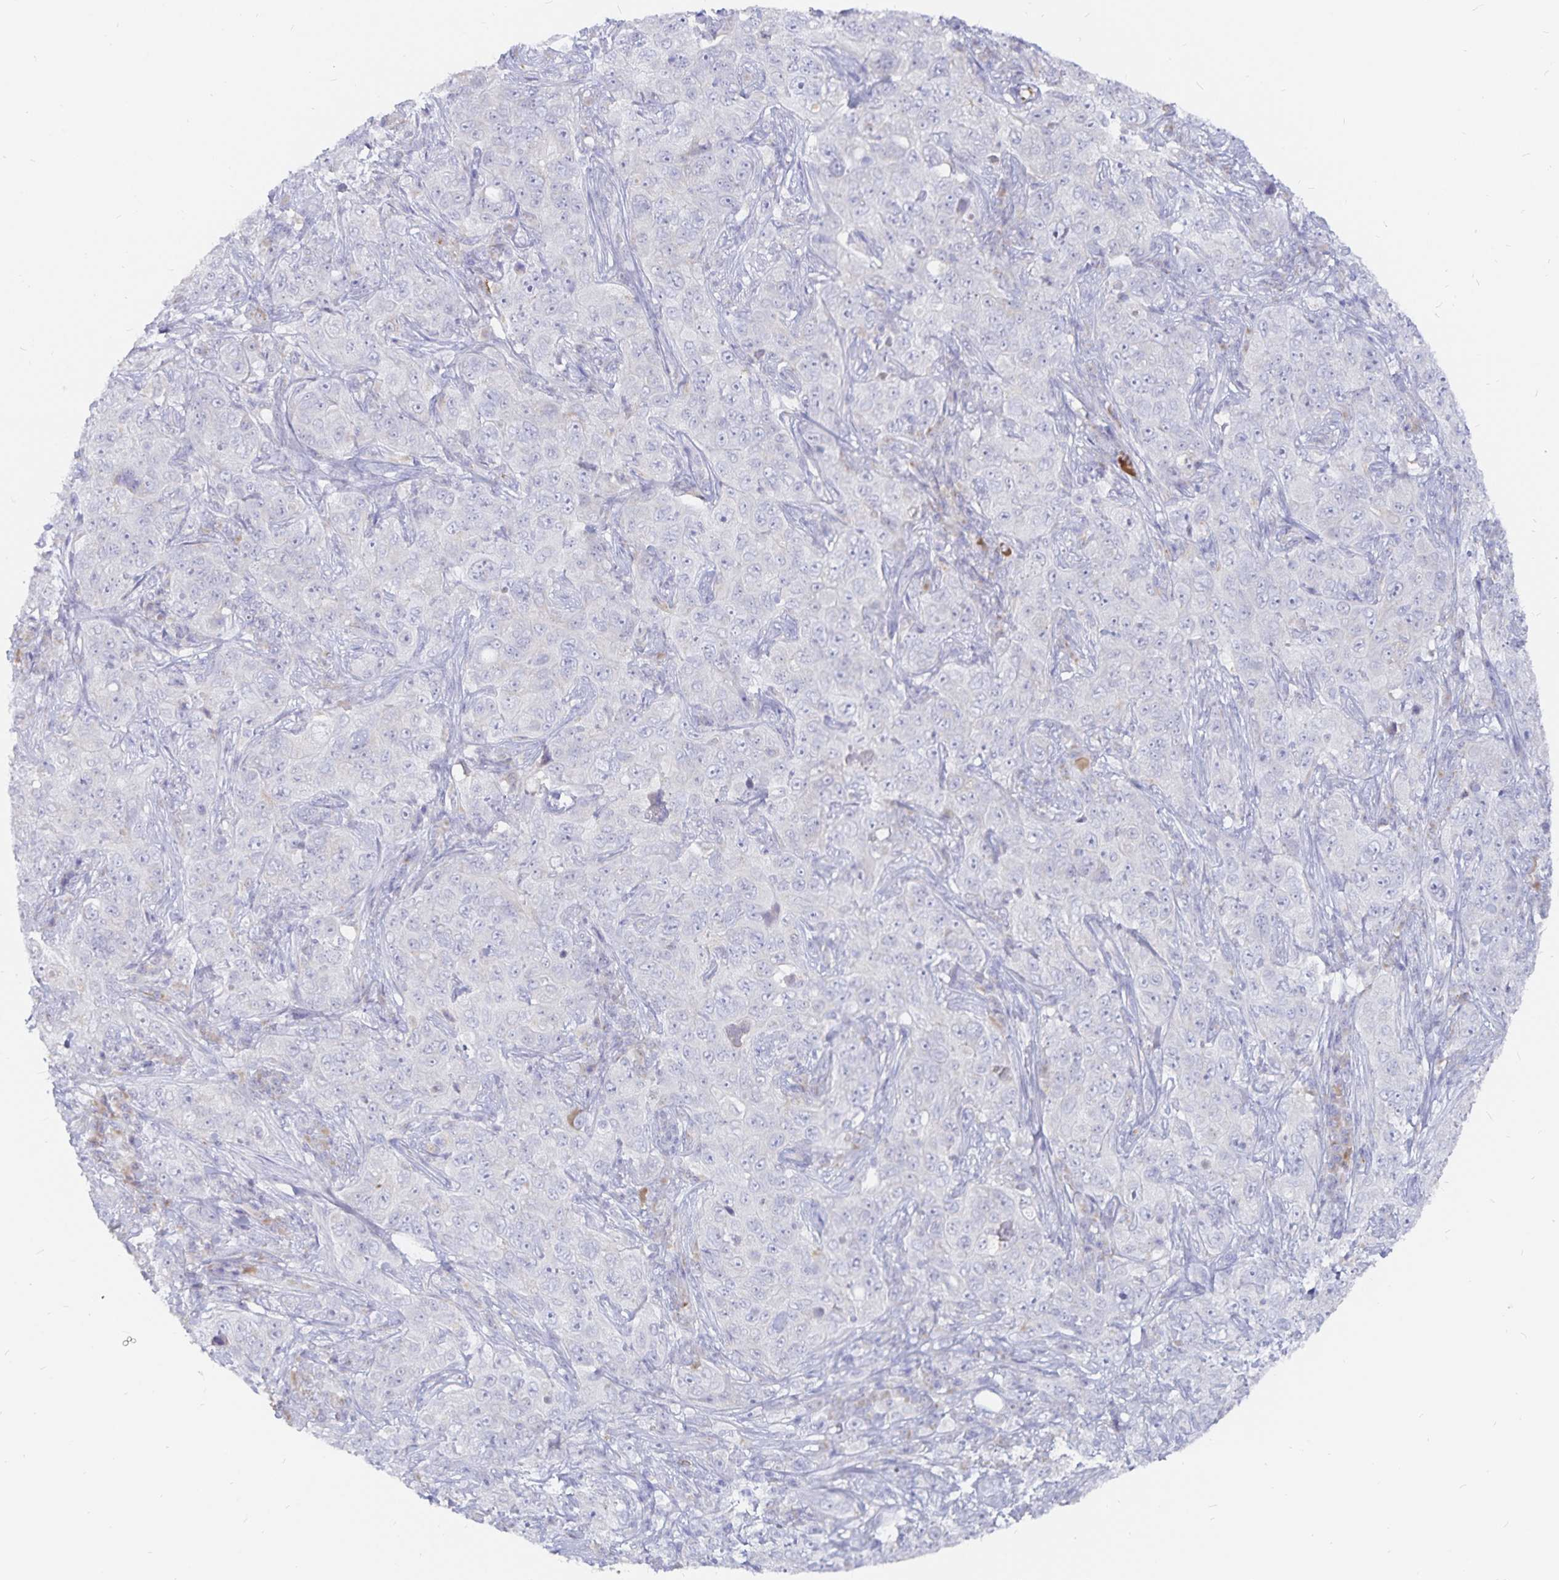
{"staining": {"intensity": "negative", "quantity": "none", "location": "none"}, "tissue": "pancreatic cancer", "cell_type": "Tumor cells", "image_type": "cancer", "snomed": [{"axis": "morphology", "description": "Adenocarcinoma, NOS"}, {"axis": "topography", "description": "Pancreas"}], "caption": "Tumor cells show no significant protein staining in pancreatic cancer (adenocarcinoma). (DAB (3,3'-diaminobenzidine) immunohistochemistry visualized using brightfield microscopy, high magnification).", "gene": "PKHD1", "patient": {"sex": "male", "age": 68}}